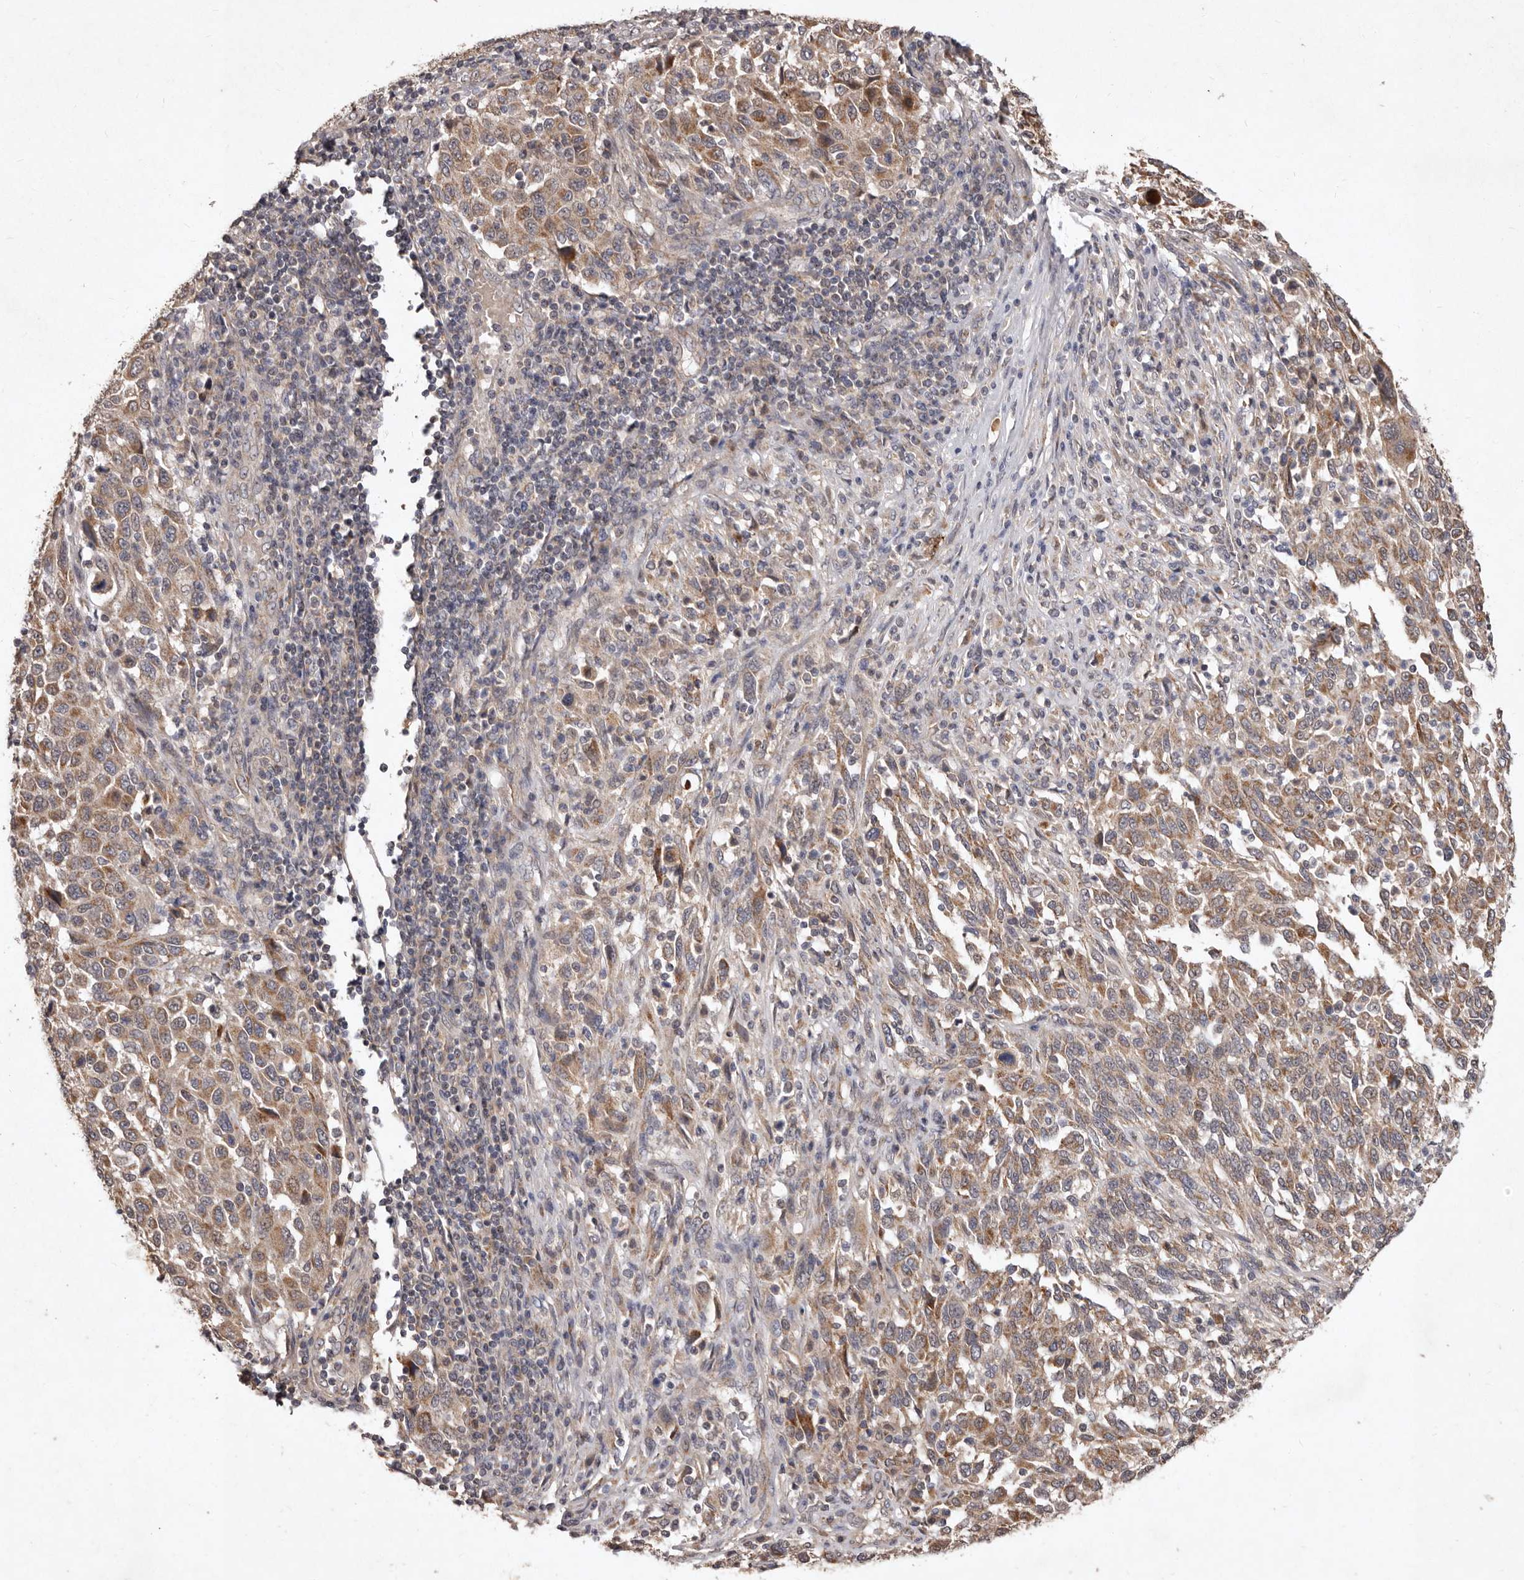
{"staining": {"intensity": "moderate", "quantity": ">75%", "location": "cytoplasmic/membranous"}, "tissue": "melanoma", "cell_type": "Tumor cells", "image_type": "cancer", "snomed": [{"axis": "morphology", "description": "Malignant melanoma, Metastatic site"}, {"axis": "topography", "description": "Lymph node"}], "caption": "A histopathology image of malignant melanoma (metastatic site) stained for a protein displays moderate cytoplasmic/membranous brown staining in tumor cells.", "gene": "FLAD1", "patient": {"sex": "male", "age": 61}}